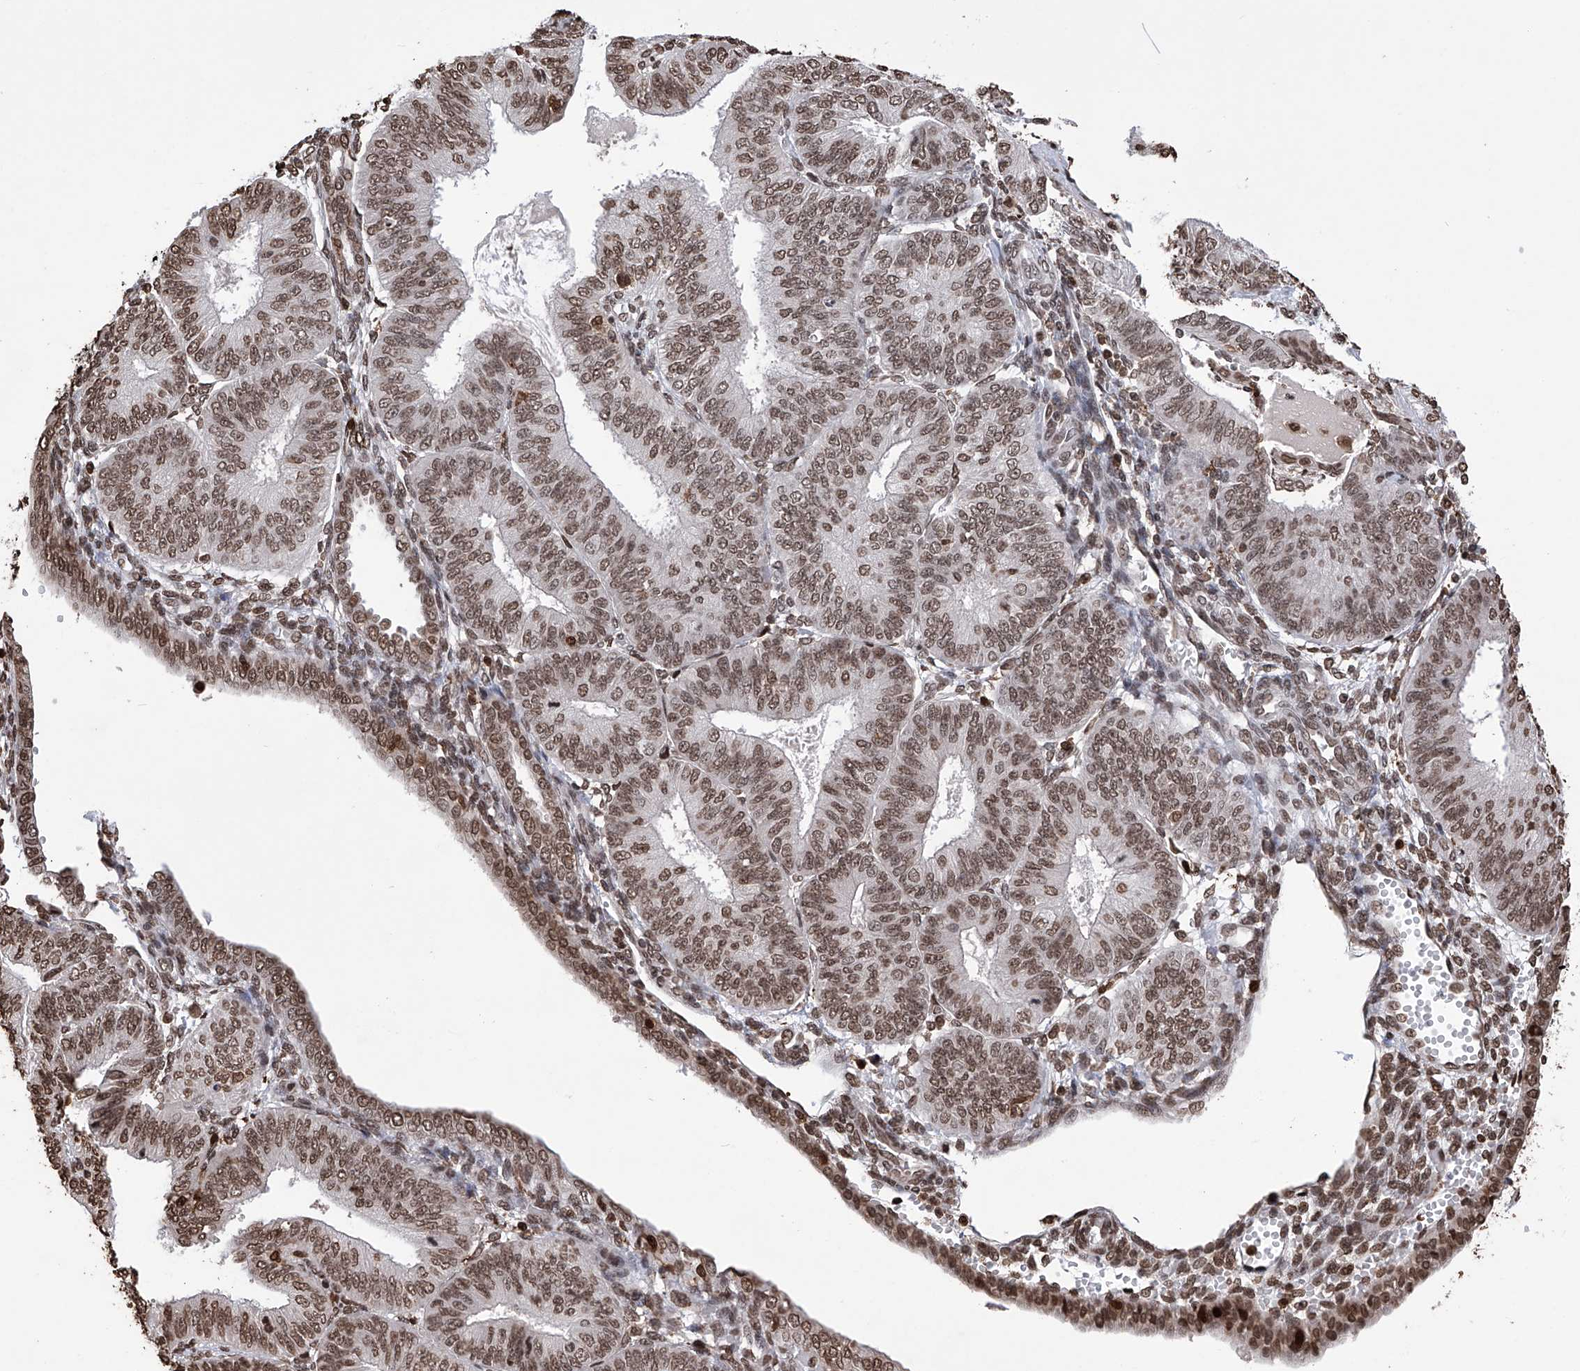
{"staining": {"intensity": "moderate", "quantity": ">75%", "location": "nuclear"}, "tissue": "endometrial cancer", "cell_type": "Tumor cells", "image_type": "cancer", "snomed": [{"axis": "morphology", "description": "Adenocarcinoma, NOS"}, {"axis": "topography", "description": "Endometrium"}], "caption": "Tumor cells reveal moderate nuclear expression in about >75% of cells in endometrial cancer (adenocarcinoma). Immunohistochemistry stains the protein in brown and the nuclei are stained blue.", "gene": "CFAP410", "patient": {"sex": "female", "age": 58}}